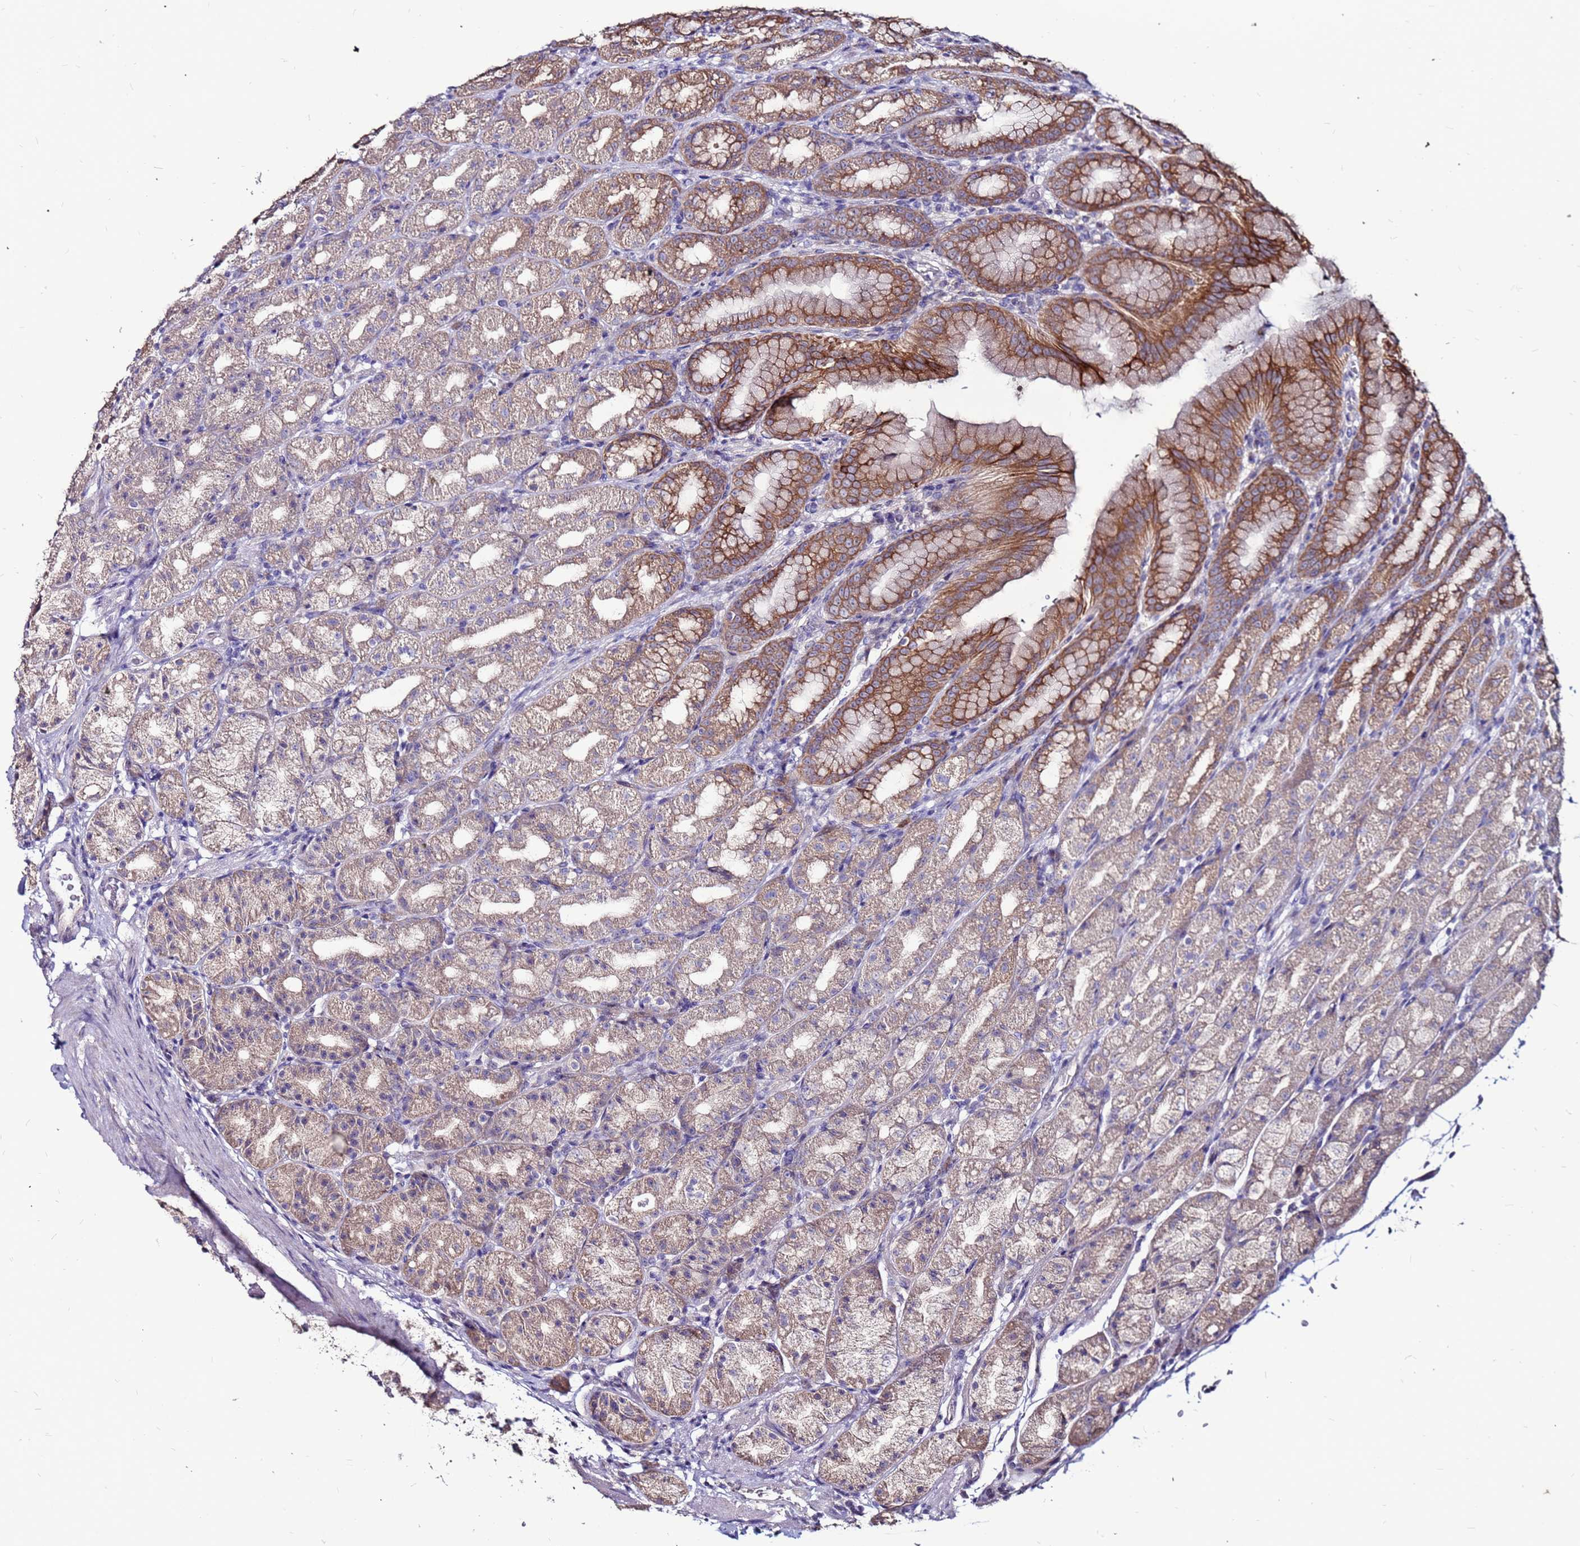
{"staining": {"intensity": "strong", "quantity": "<25%", "location": "cytoplasmic/membranous"}, "tissue": "stomach", "cell_type": "Glandular cells", "image_type": "normal", "snomed": [{"axis": "morphology", "description": "Normal tissue, NOS"}, {"axis": "topography", "description": "Stomach, upper"}, {"axis": "topography", "description": "Stomach"}], "caption": "The immunohistochemical stain labels strong cytoplasmic/membranous staining in glandular cells of normal stomach. Immunohistochemistry (ihc) stains the protein of interest in brown and the nuclei are stained blue.", "gene": "SLC44A3", "patient": {"sex": "male", "age": 68}}